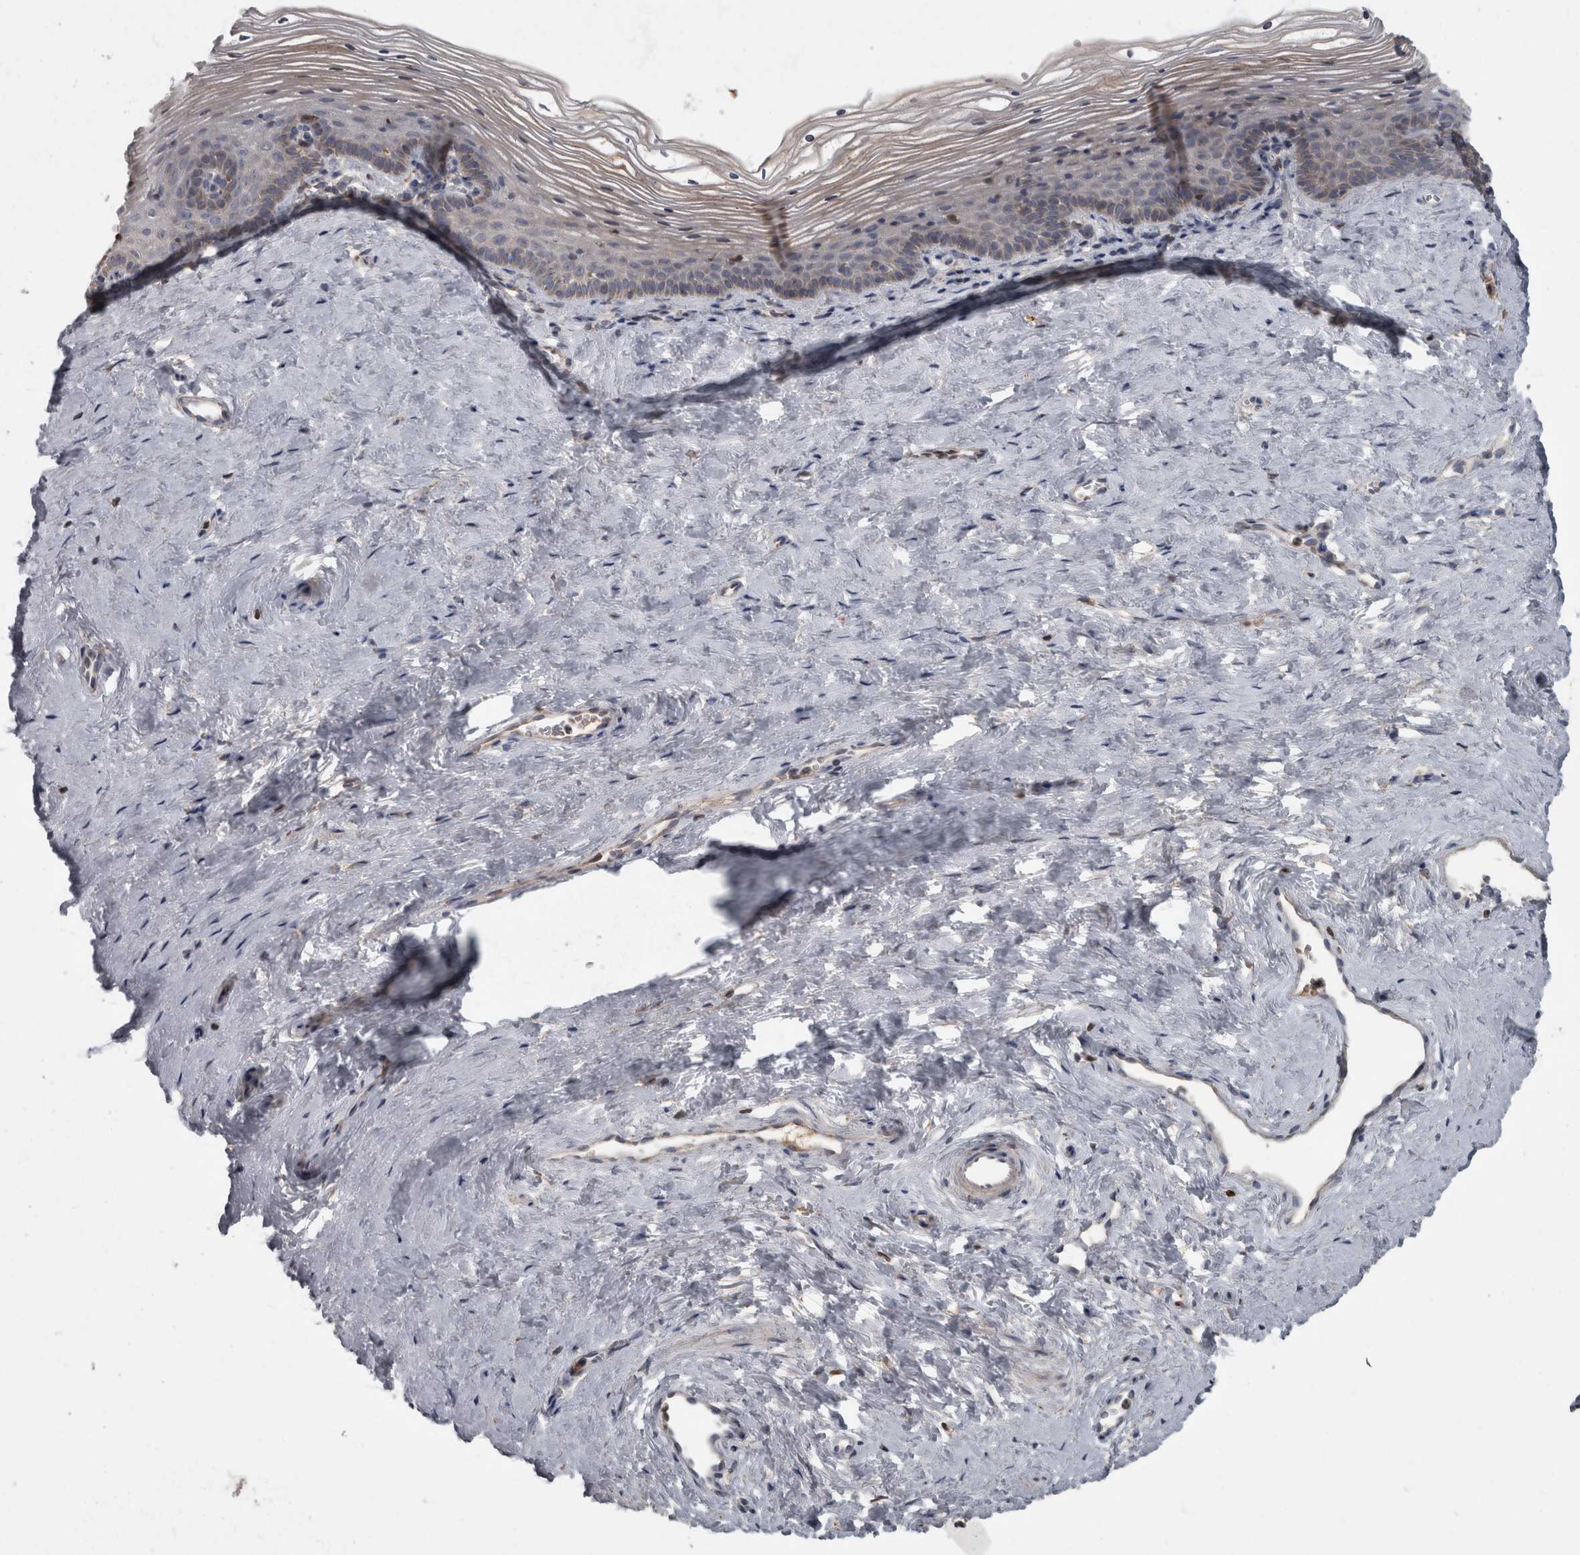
{"staining": {"intensity": "moderate", "quantity": "25%-75%", "location": "cytoplasmic/membranous"}, "tissue": "vagina", "cell_type": "Squamous epithelial cells", "image_type": "normal", "snomed": [{"axis": "morphology", "description": "Normal tissue, NOS"}, {"axis": "topography", "description": "Vagina"}], "caption": "The photomicrograph demonstrates immunohistochemical staining of normal vagina. There is moderate cytoplasmic/membranous positivity is appreciated in approximately 25%-75% of squamous epithelial cells.", "gene": "PPP1R3C", "patient": {"sex": "female", "age": 32}}